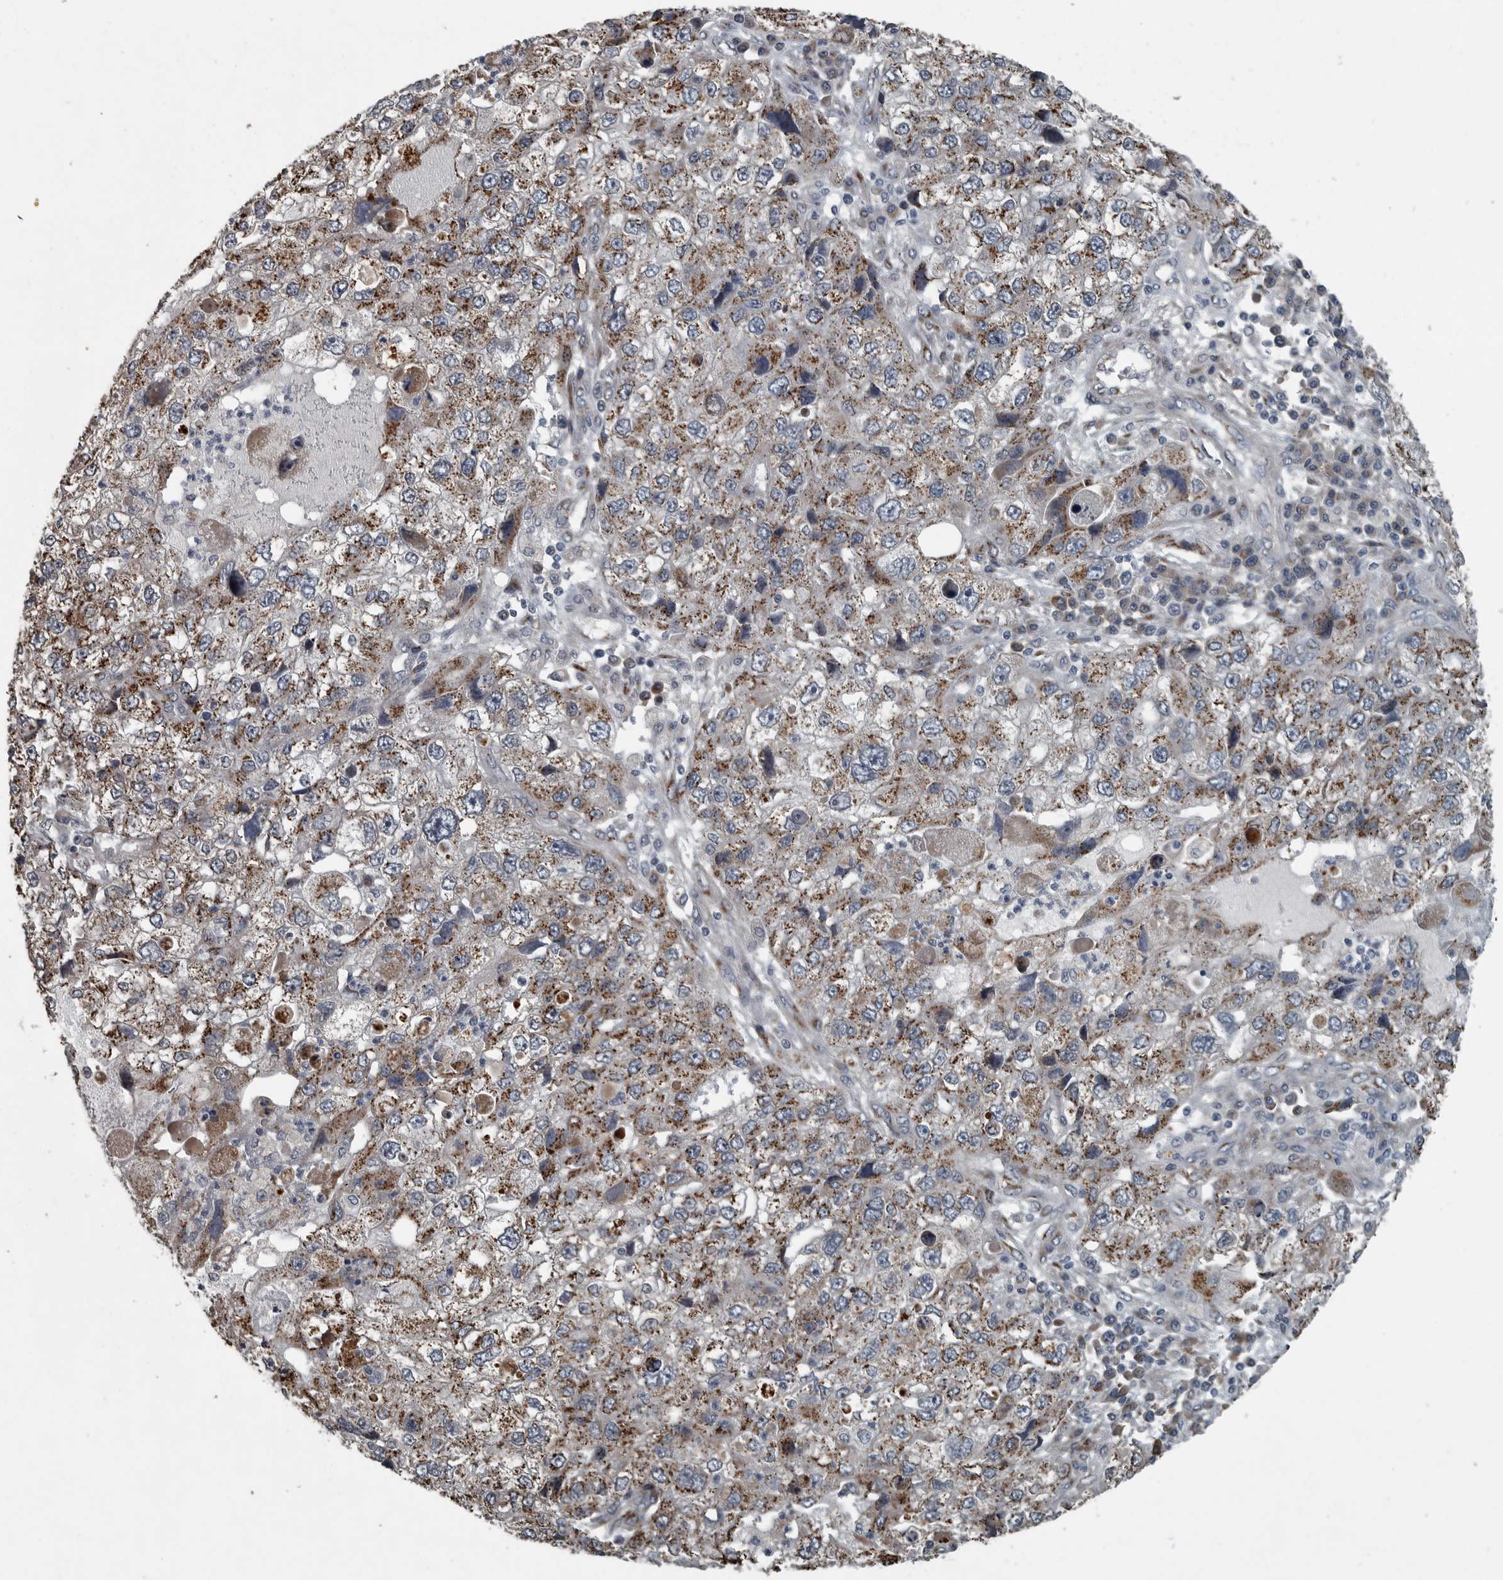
{"staining": {"intensity": "moderate", "quantity": ">75%", "location": "cytoplasmic/membranous"}, "tissue": "endometrial cancer", "cell_type": "Tumor cells", "image_type": "cancer", "snomed": [{"axis": "morphology", "description": "Adenocarcinoma, NOS"}, {"axis": "topography", "description": "Endometrium"}], "caption": "This is a micrograph of immunohistochemistry staining of endometrial cancer, which shows moderate expression in the cytoplasmic/membranous of tumor cells.", "gene": "ZNF345", "patient": {"sex": "female", "age": 49}}